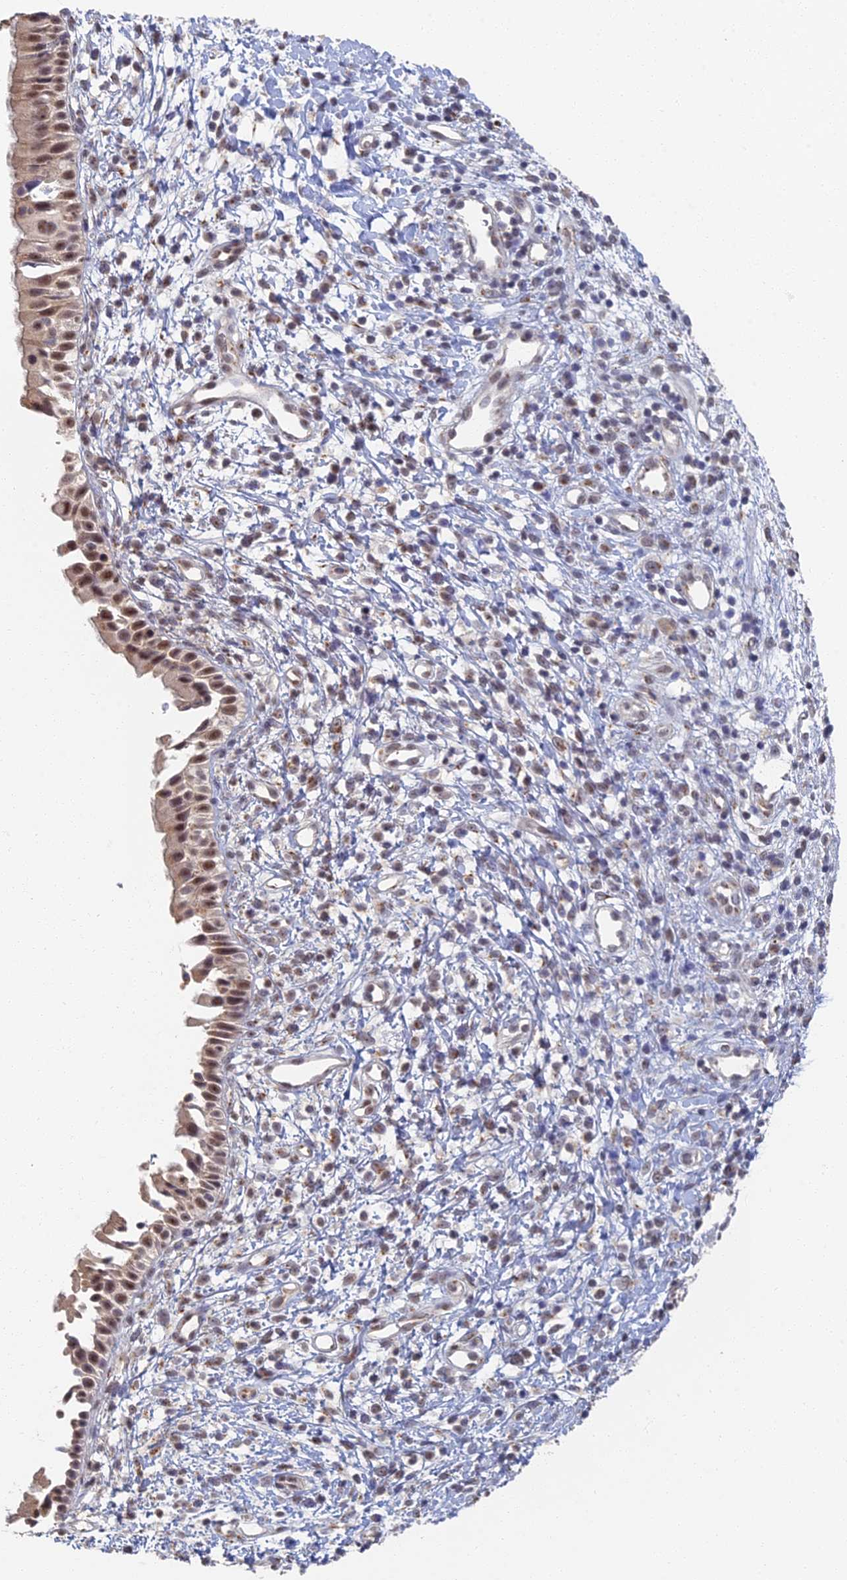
{"staining": {"intensity": "weak", "quantity": ">75%", "location": "nuclear"}, "tissue": "nasopharynx", "cell_type": "Respiratory epithelial cells", "image_type": "normal", "snomed": [{"axis": "morphology", "description": "Normal tissue, NOS"}, {"axis": "topography", "description": "Nasopharynx"}], "caption": "The immunohistochemical stain shows weak nuclear expression in respiratory epithelial cells of benign nasopharynx.", "gene": "GPATCH1", "patient": {"sex": "male", "age": 22}}